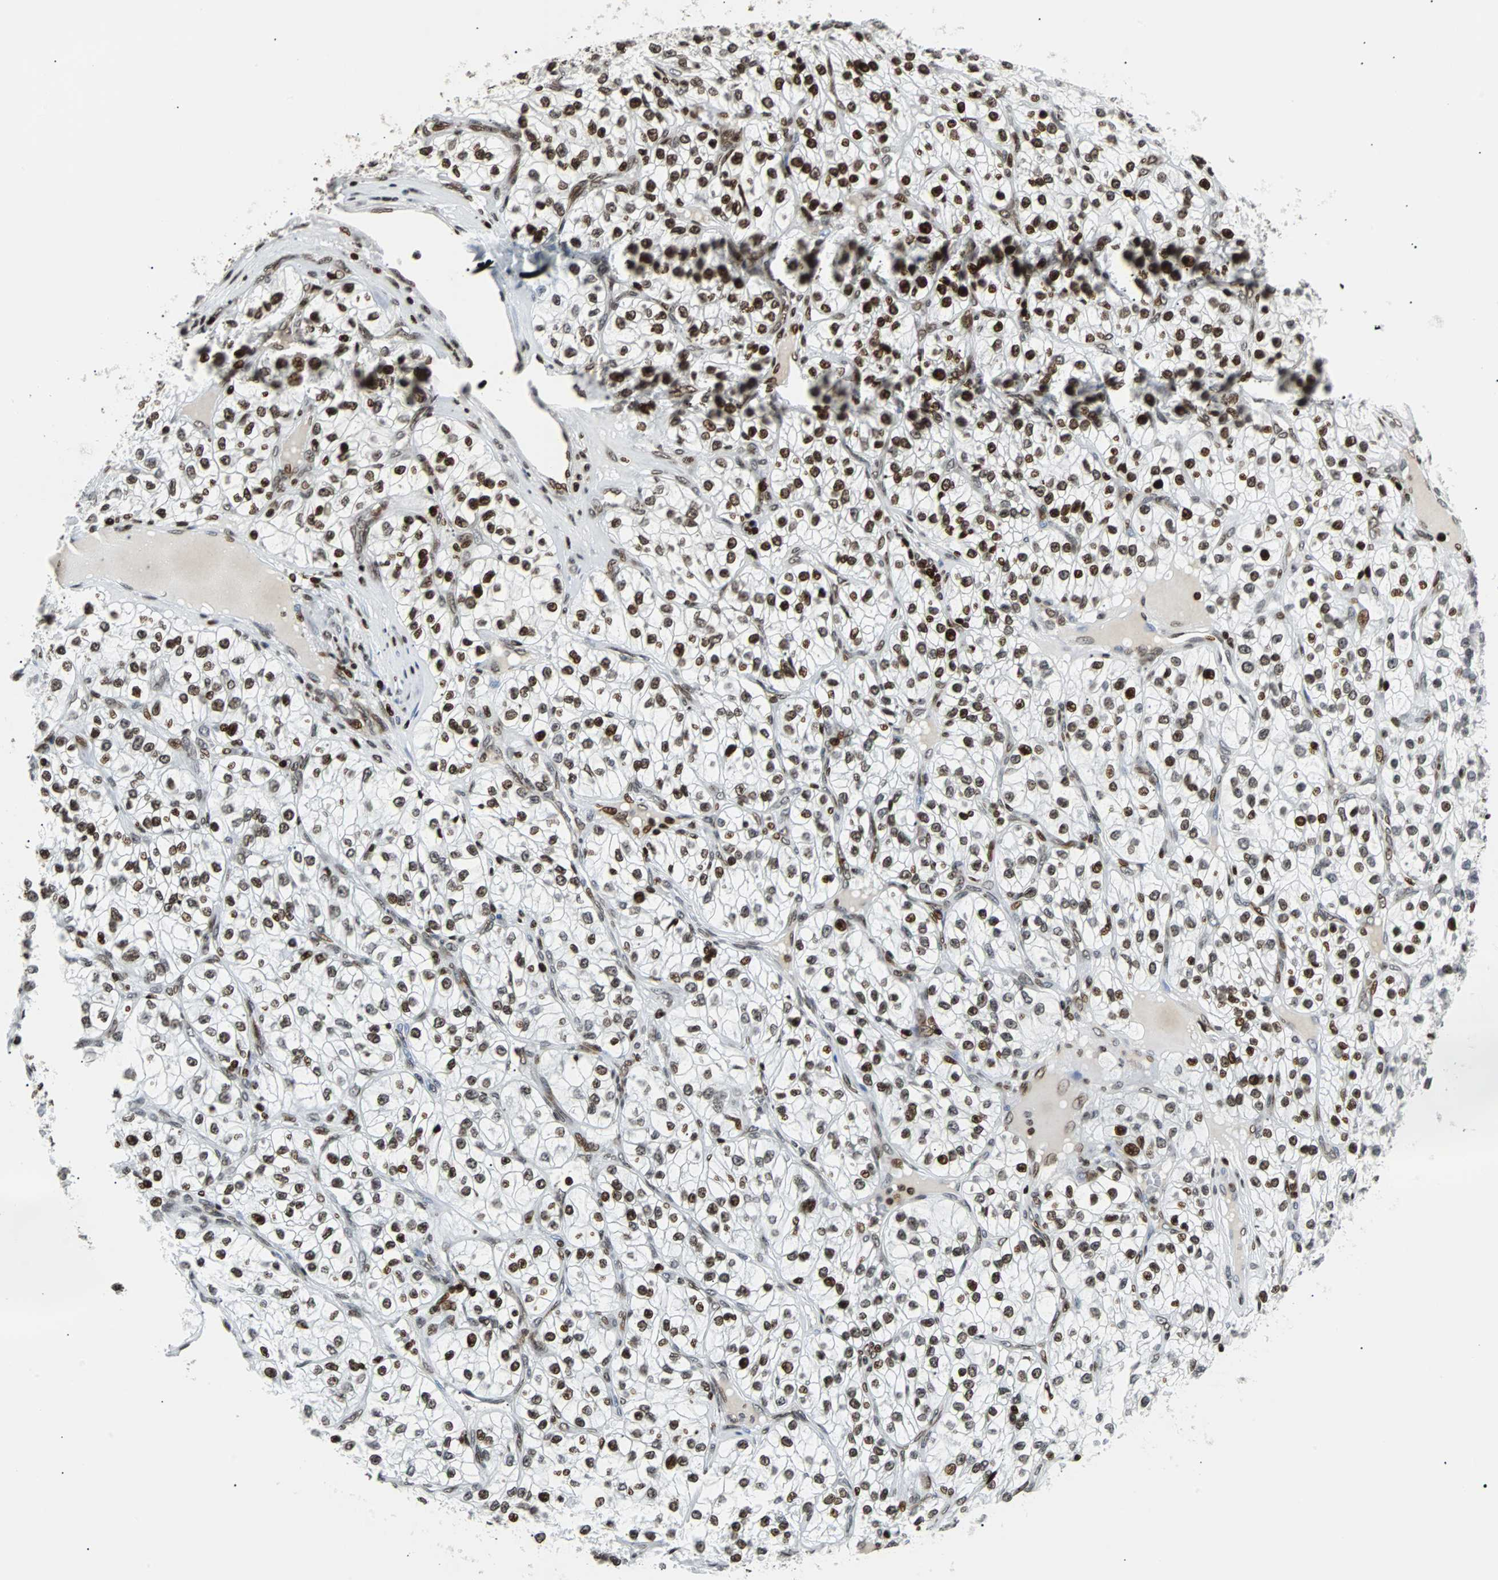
{"staining": {"intensity": "strong", "quantity": ">75%", "location": "nuclear"}, "tissue": "renal cancer", "cell_type": "Tumor cells", "image_type": "cancer", "snomed": [{"axis": "morphology", "description": "Adenocarcinoma, NOS"}, {"axis": "topography", "description": "Kidney"}], "caption": "Renal cancer (adenocarcinoma) stained with DAB (3,3'-diaminobenzidine) immunohistochemistry displays high levels of strong nuclear staining in about >75% of tumor cells.", "gene": "ZNF131", "patient": {"sex": "female", "age": 57}}